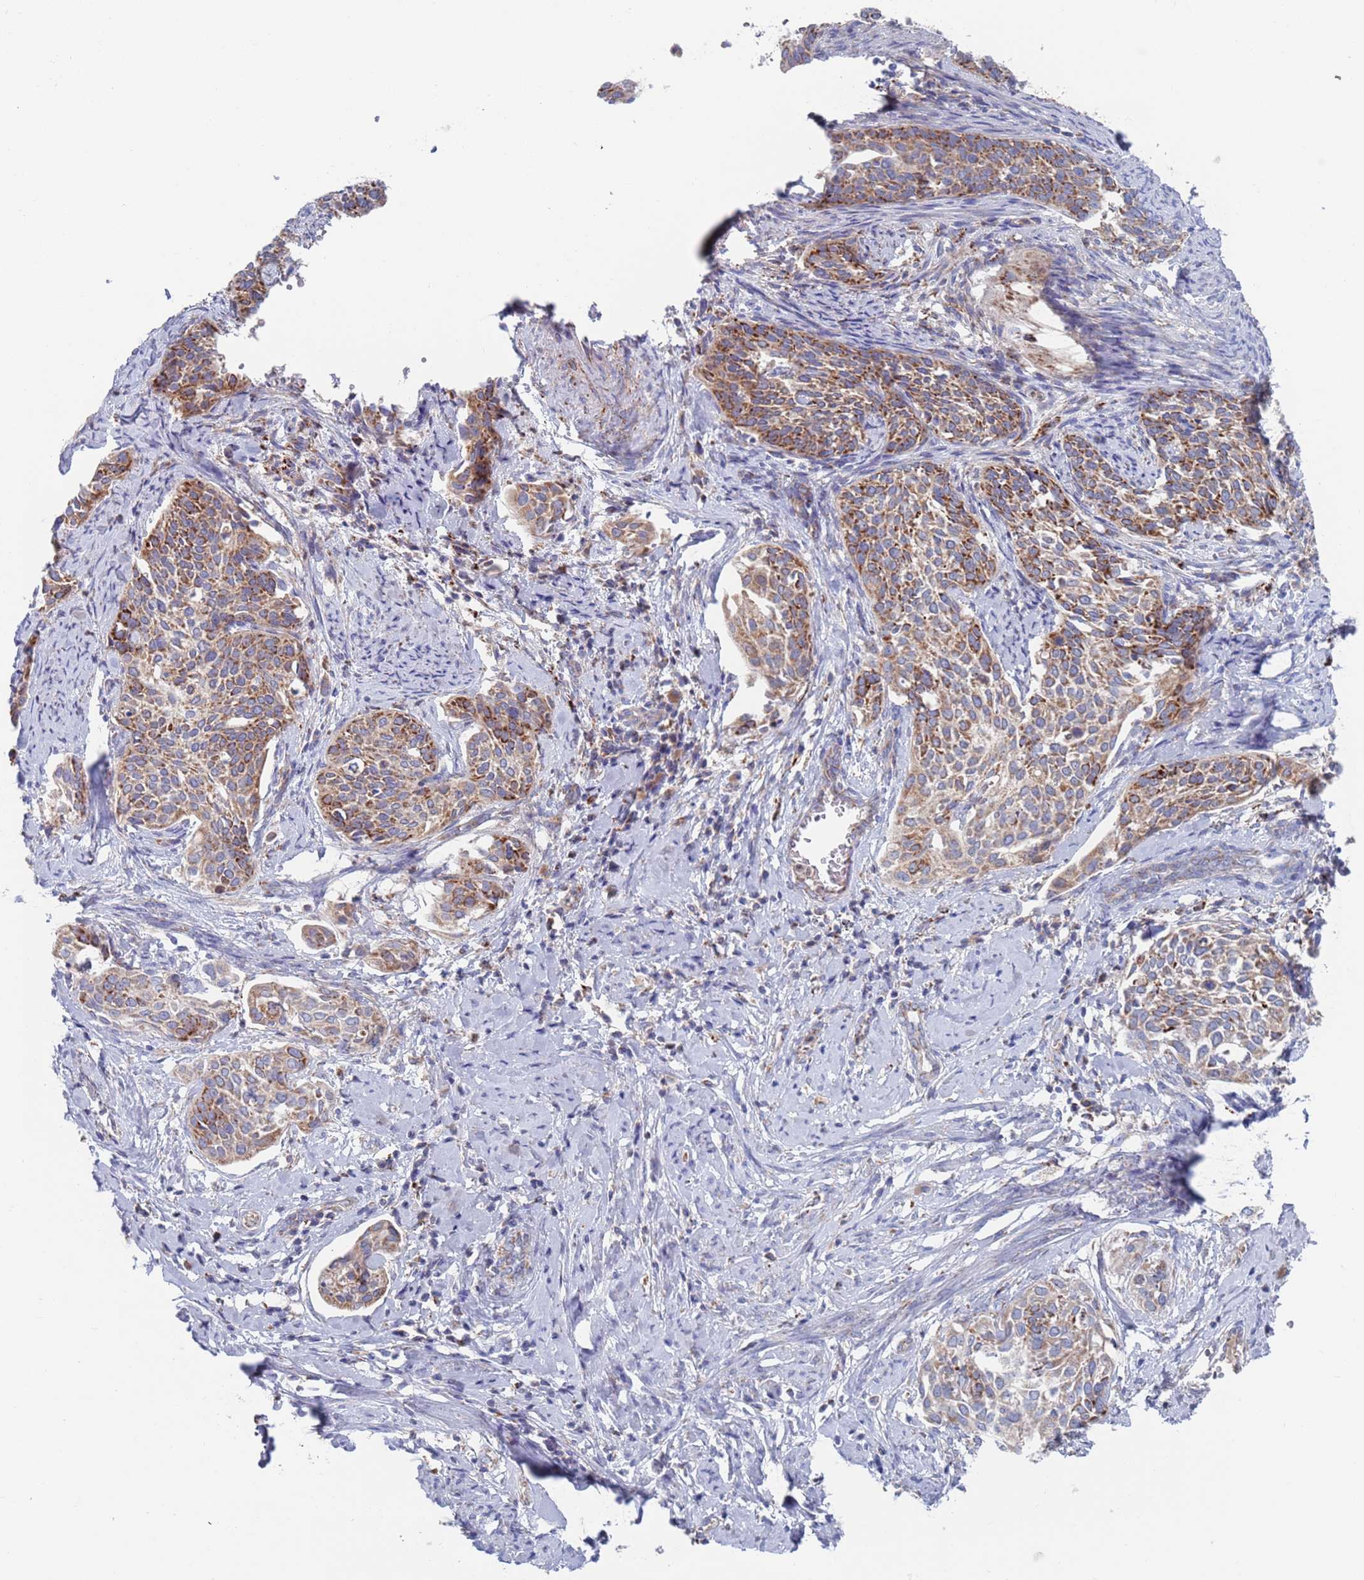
{"staining": {"intensity": "moderate", "quantity": ">75%", "location": "cytoplasmic/membranous"}, "tissue": "cervical cancer", "cell_type": "Tumor cells", "image_type": "cancer", "snomed": [{"axis": "morphology", "description": "Squamous cell carcinoma, NOS"}, {"axis": "topography", "description": "Cervix"}], "caption": "Human cervical cancer stained with a protein marker demonstrates moderate staining in tumor cells.", "gene": "CHCHD6", "patient": {"sex": "female", "age": 44}}